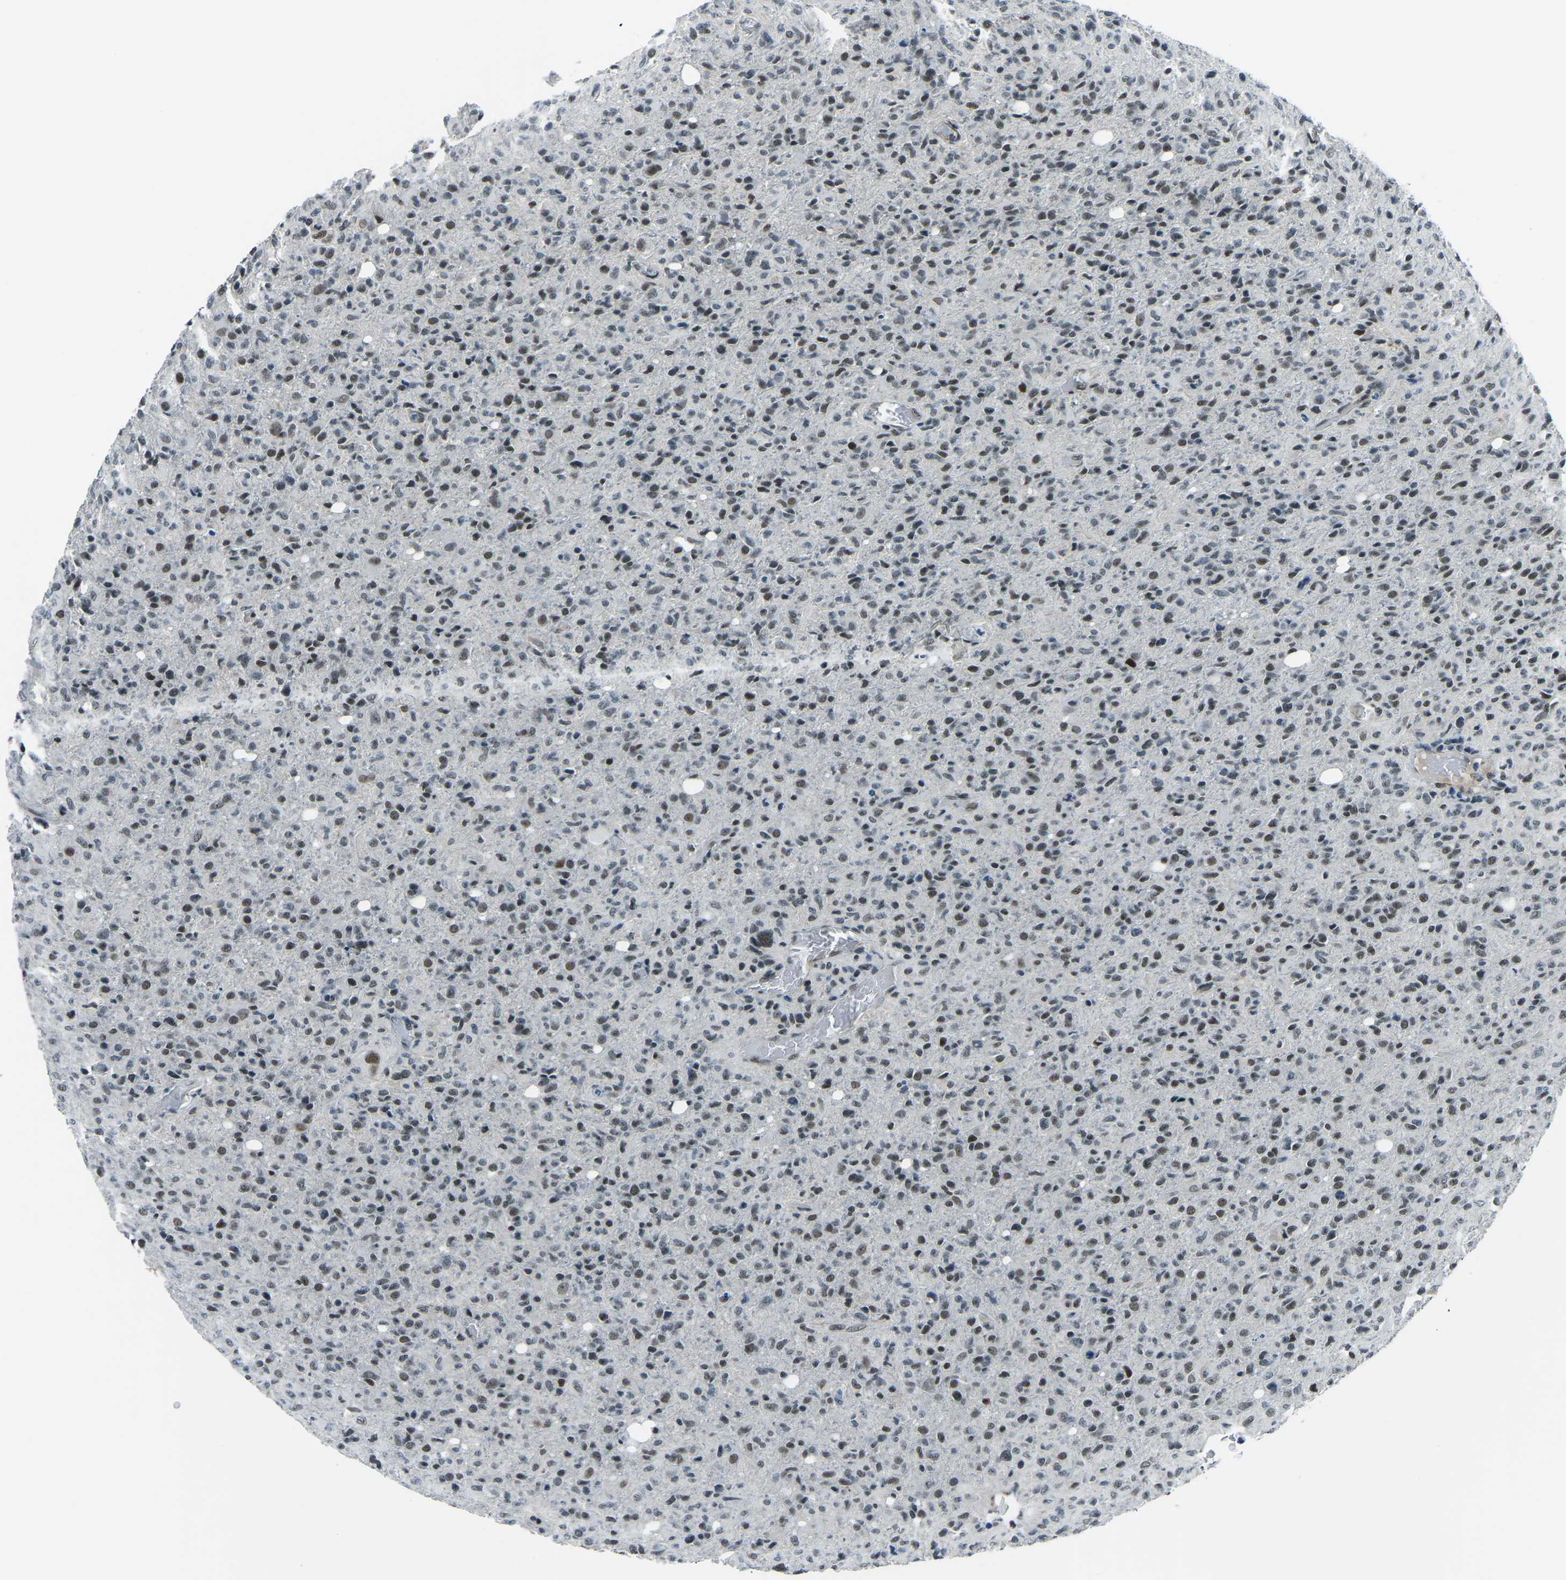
{"staining": {"intensity": "weak", "quantity": "25%-75%", "location": "nuclear"}, "tissue": "glioma", "cell_type": "Tumor cells", "image_type": "cancer", "snomed": [{"axis": "morphology", "description": "Glioma, malignant, High grade"}, {"axis": "topography", "description": "Brain"}], "caption": "This is a micrograph of immunohistochemistry staining of glioma, which shows weak positivity in the nuclear of tumor cells.", "gene": "PRCC", "patient": {"sex": "female", "age": 57}}